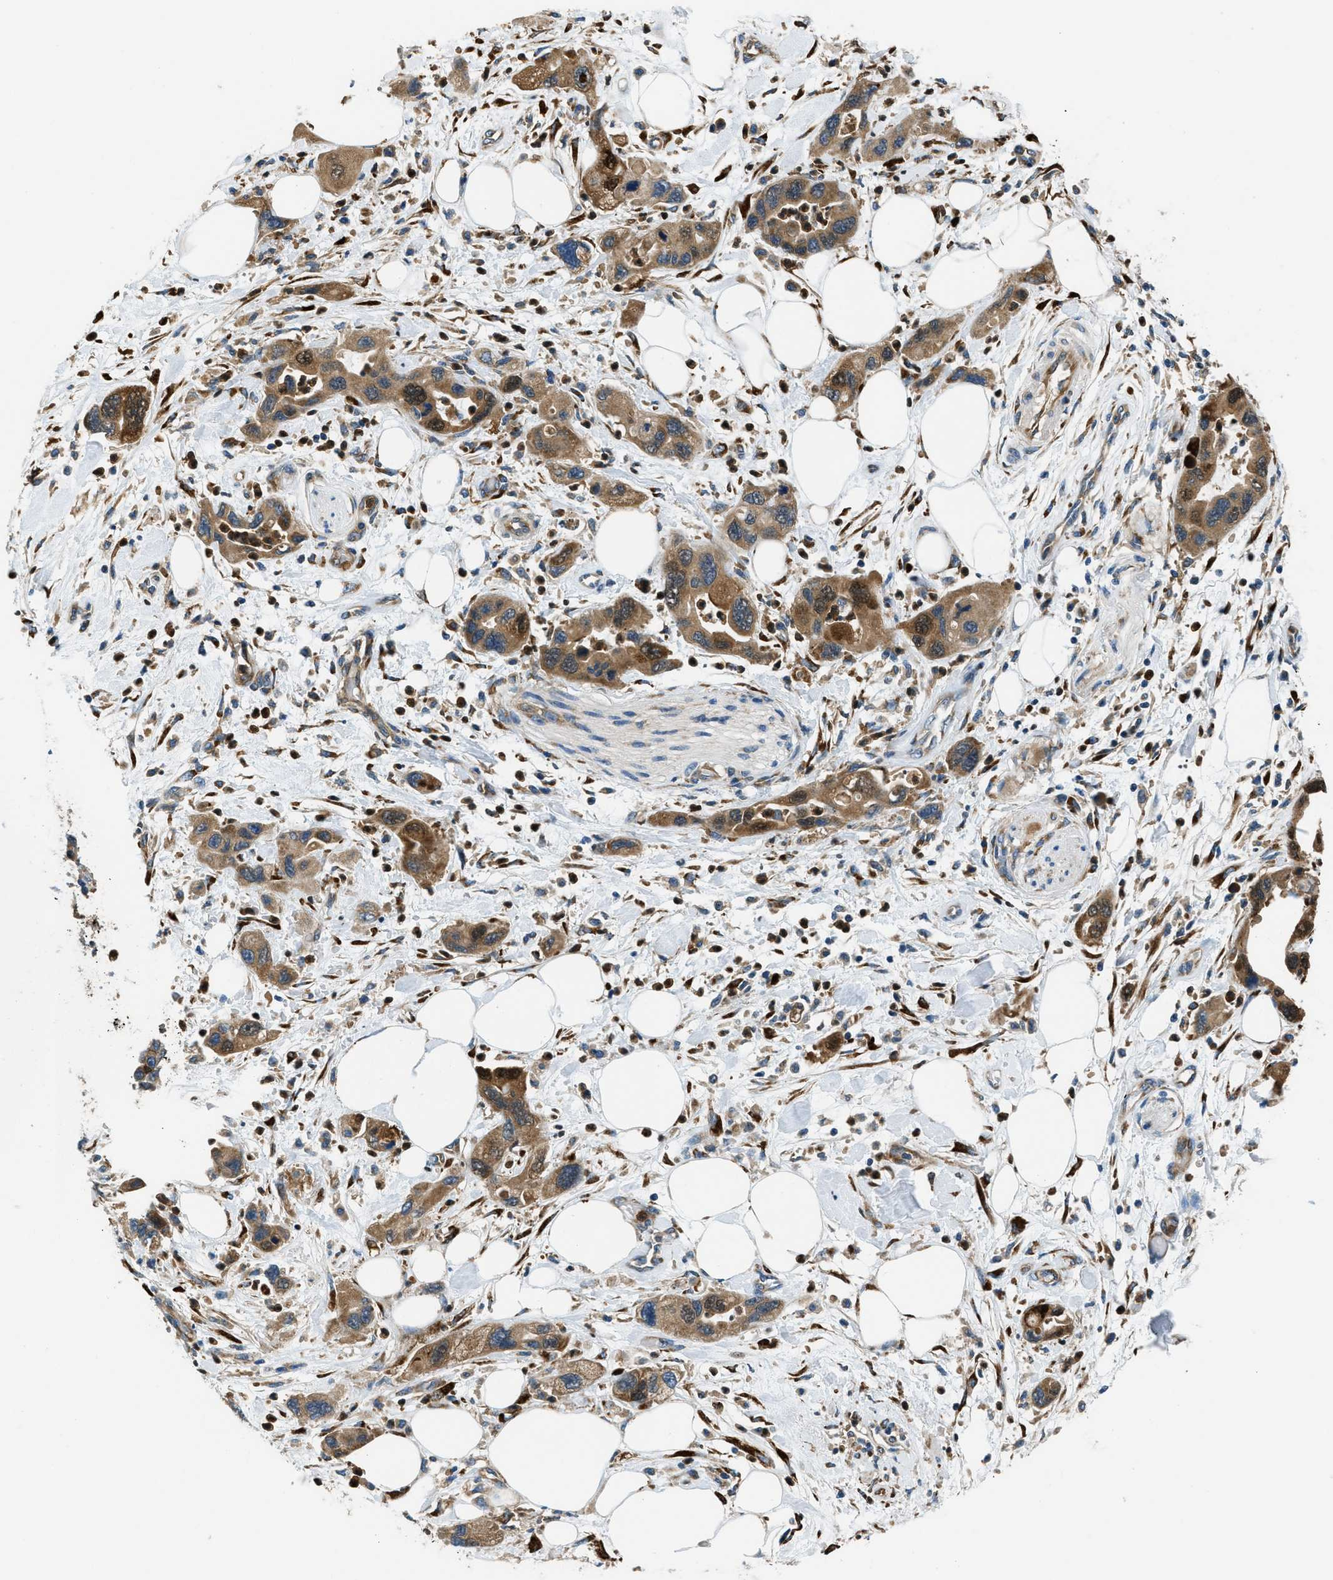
{"staining": {"intensity": "moderate", "quantity": ">75%", "location": "cytoplasmic/membranous,nuclear"}, "tissue": "pancreatic cancer", "cell_type": "Tumor cells", "image_type": "cancer", "snomed": [{"axis": "morphology", "description": "Normal tissue, NOS"}, {"axis": "morphology", "description": "Adenocarcinoma, NOS"}, {"axis": "topography", "description": "Pancreas"}], "caption": "Immunohistochemistry (IHC) photomicrograph of neoplastic tissue: pancreatic cancer (adenocarcinoma) stained using immunohistochemistry (IHC) reveals medium levels of moderate protein expression localized specifically in the cytoplasmic/membranous and nuclear of tumor cells, appearing as a cytoplasmic/membranous and nuclear brown color.", "gene": "GIMAP8", "patient": {"sex": "female", "age": 71}}